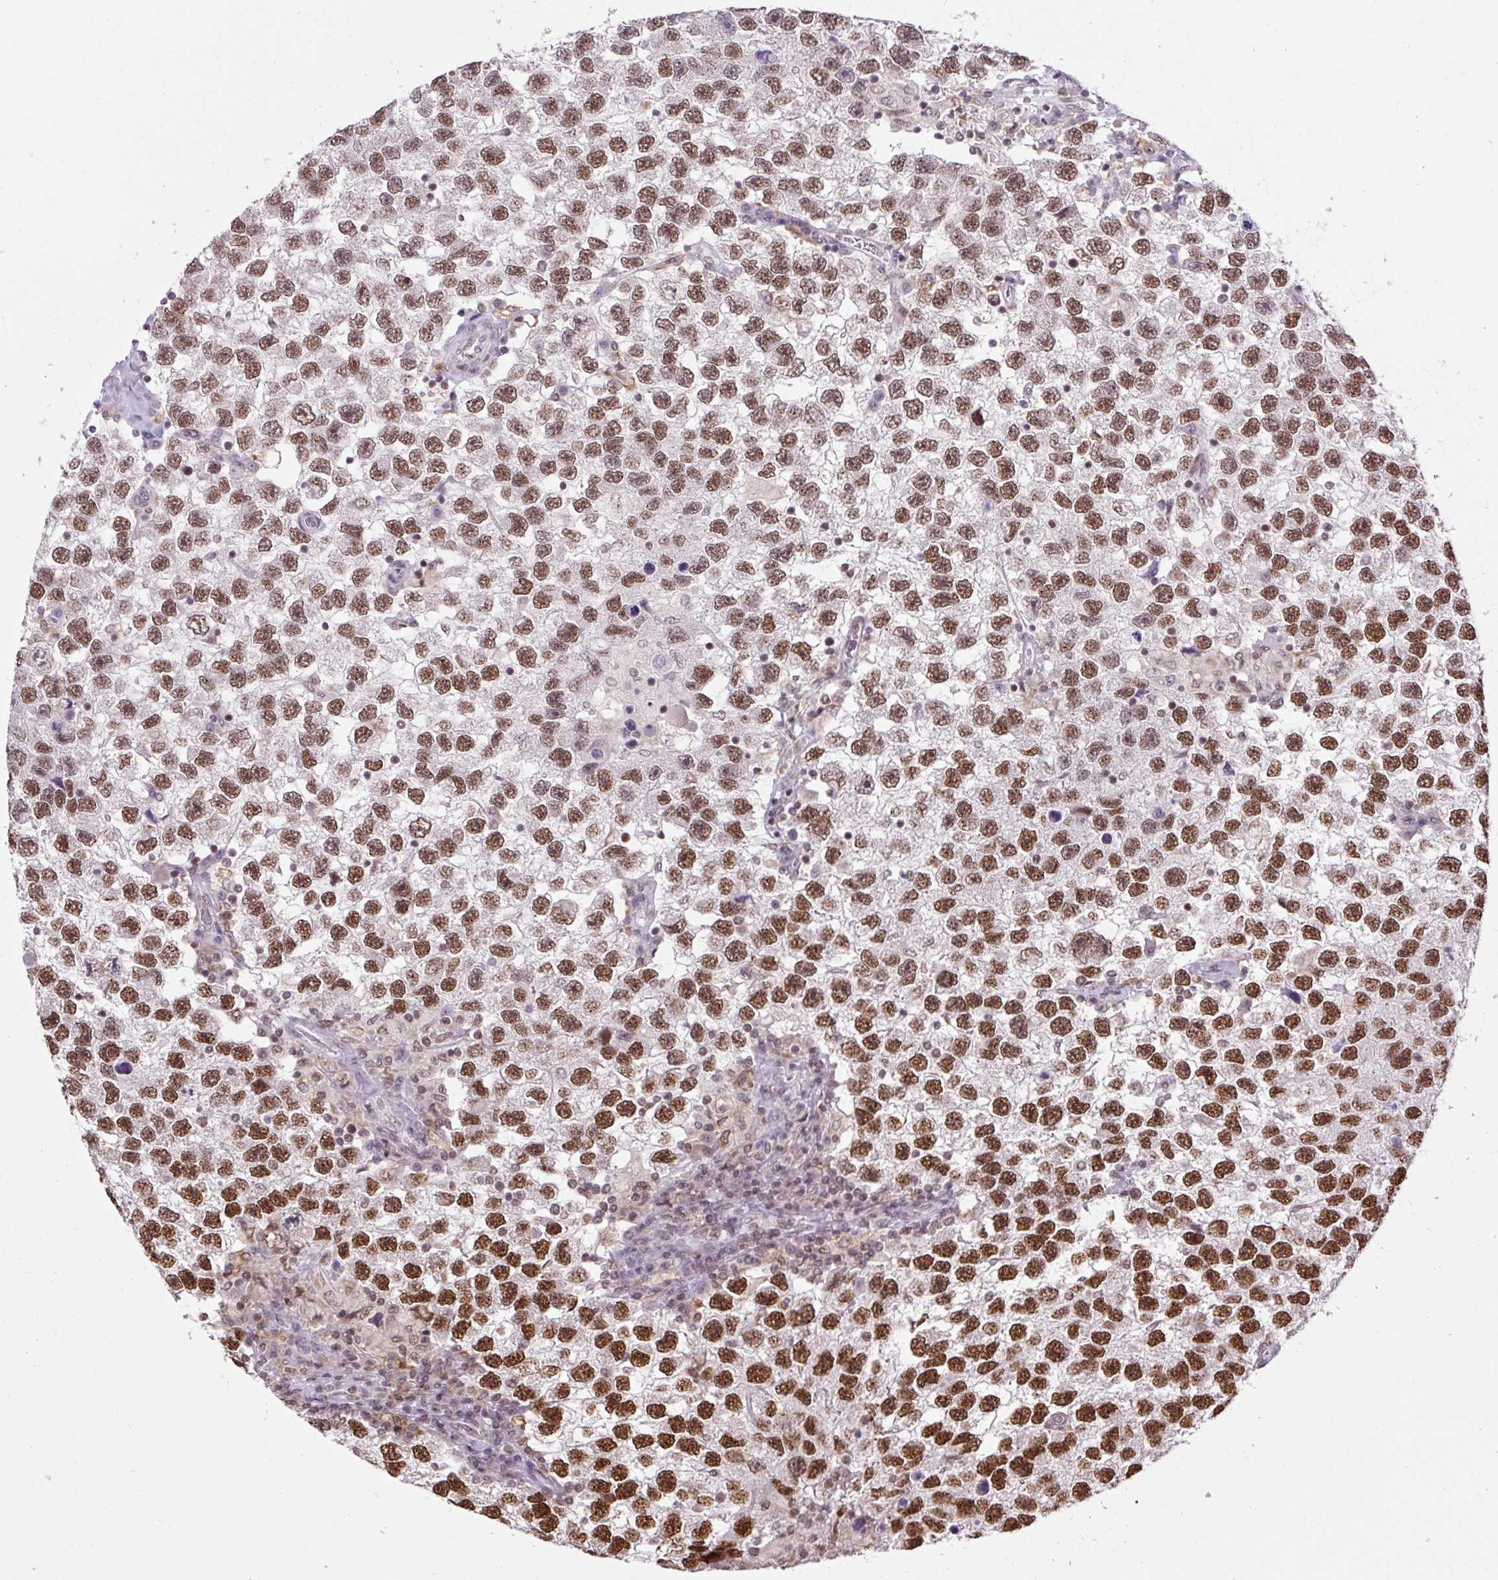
{"staining": {"intensity": "strong", "quantity": ">75%", "location": "nuclear"}, "tissue": "testis cancer", "cell_type": "Tumor cells", "image_type": "cancer", "snomed": [{"axis": "morphology", "description": "Seminoma, NOS"}, {"axis": "topography", "description": "Testis"}], "caption": "Immunohistochemistry (IHC) (DAB (3,3'-diaminobenzidine)) staining of human testis seminoma shows strong nuclear protein positivity in about >75% of tumor cells.", "gene": "ZNF672", "patient": {"sex": "male", "age": 26}}